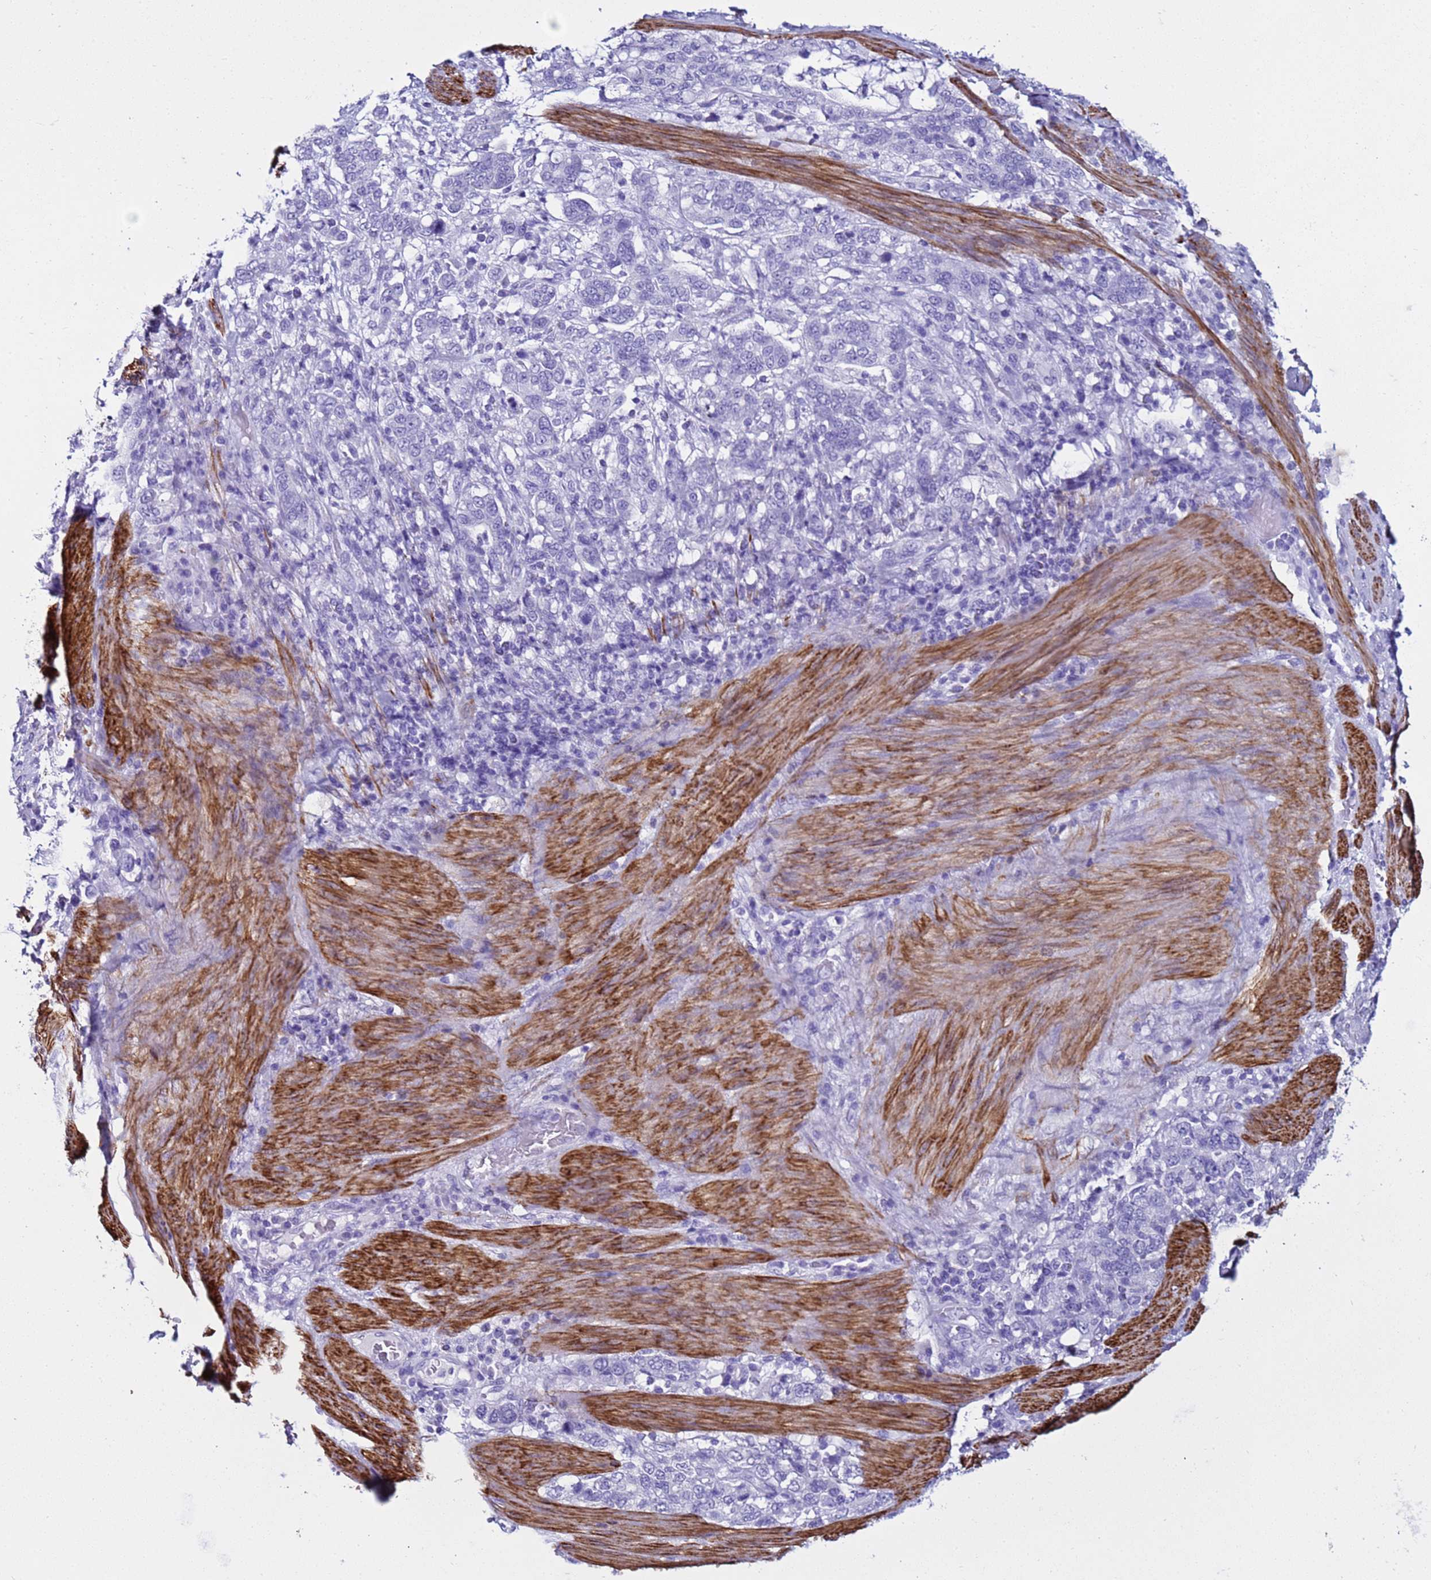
{"staining": {"intensity": "negative", "quantity": "none", "location": "none"}, "tissue": "stomach cancer", "cell_type": "Tumor cells", "image_type": "cancer", "snomed": [{"axis": "morphology", "description": "Adenocarcinoma, NOS"}, {"axis": "topography", "description": "Stomach, upper"}, {"axis": "topography", "description": "Stomach"}], "caption": "The histopathology image displays no significant positivity in tumor cells of stomach cancer.", "gene": "LCMT1", "patient": {"sex": "male", "age": 62}}